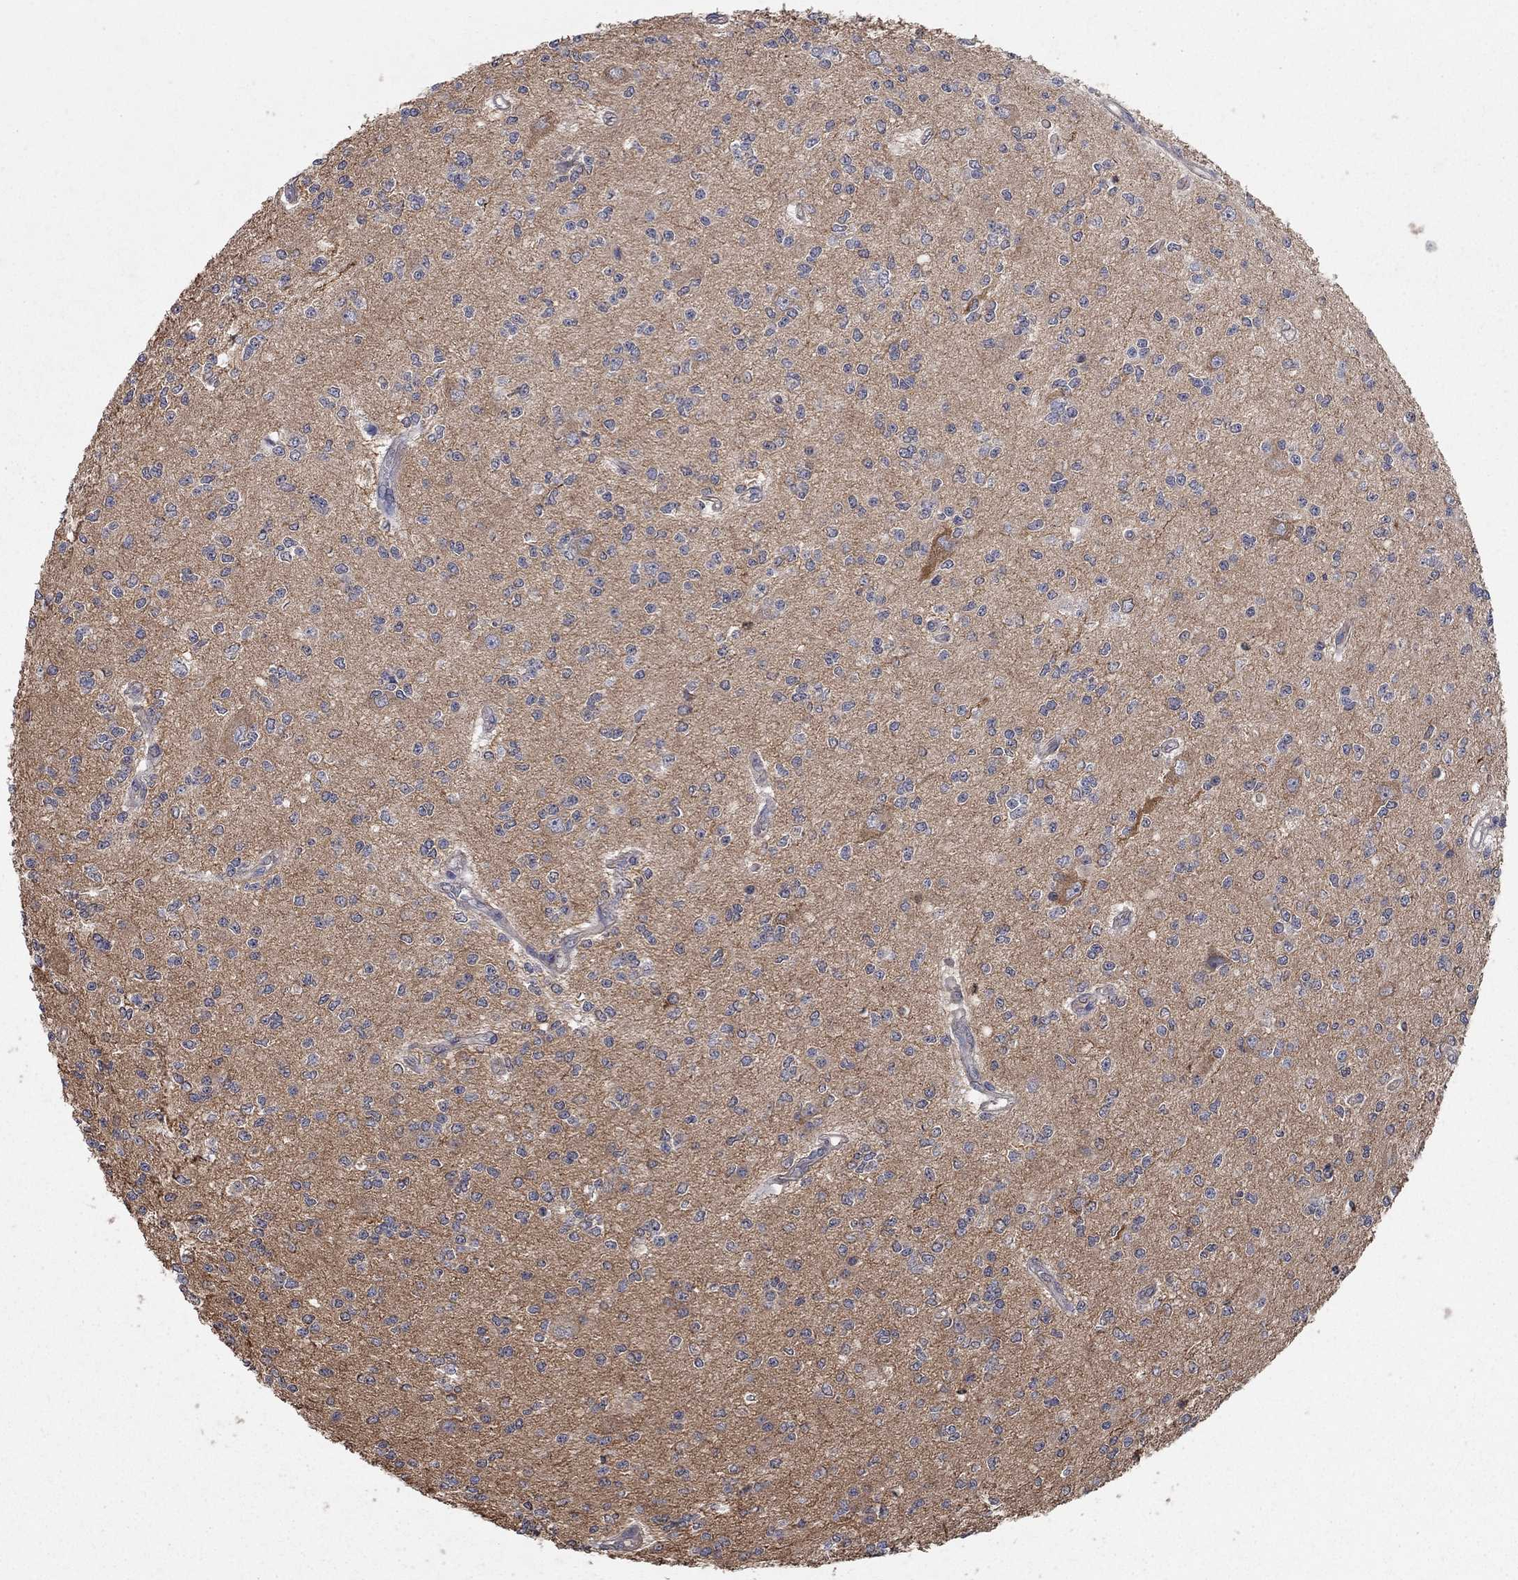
{"staining": {"intensity": "negative", "quantity": "none", "location": "none"}, "tissue": "glioma", "cell_type": "Tumor cells", "image_type": "cancer", "snomed": [{"axis": "morphology", "description": "Glioma, malignant, Low grade"}, {"axis": "topography", "description": "Brain"}], "caption": "The histopathology image demonstrates no significant positivity in tumor cells of glioma.", "gene": "WASF3", "patient": {"sex": "male", "age": 67}}